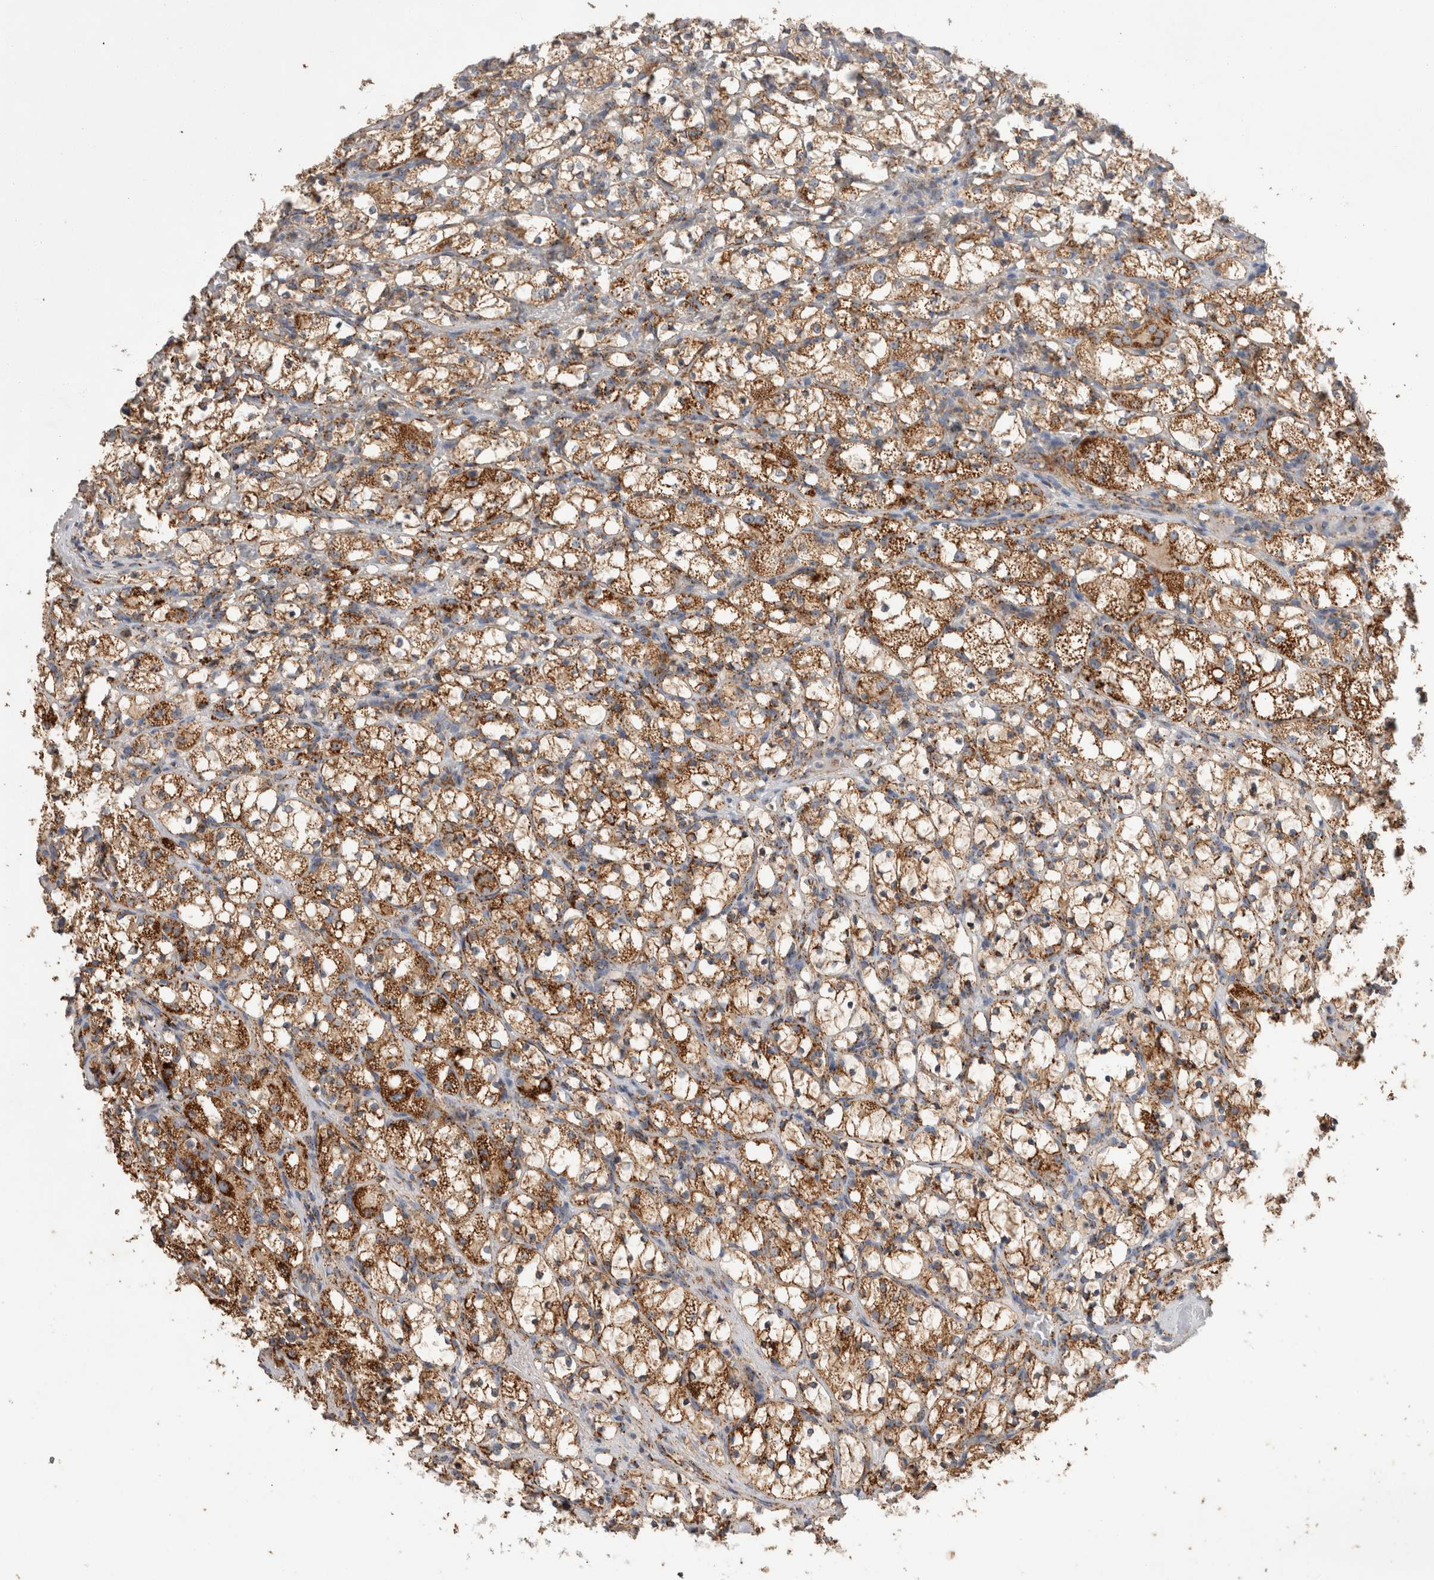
{"staining": {"intensity": "strong", "quantity": ">75%", "location": "cytoplasmic/membranous"}, "tissue": "renal cancer", "cell_type": "Tumor cells", "image_type": "cancer", "snomed": [{"axis": "morphology", "description": "Adenocarcinoma, NOS"}, {"axis": "topography", "description": "Kidney"}], "caption": "High-magnification brightfield microscopy of renal cancer stained with DAB (3,3'-diaminobenzidine) (brown) and counterstained with hematoxylin (blue). tumor cells exhibit strong cytoplasmic/membranous staining is seen in about>75% of cells.", "gene": "IARS2", "patient": {"sex": "female", "age": 69}}